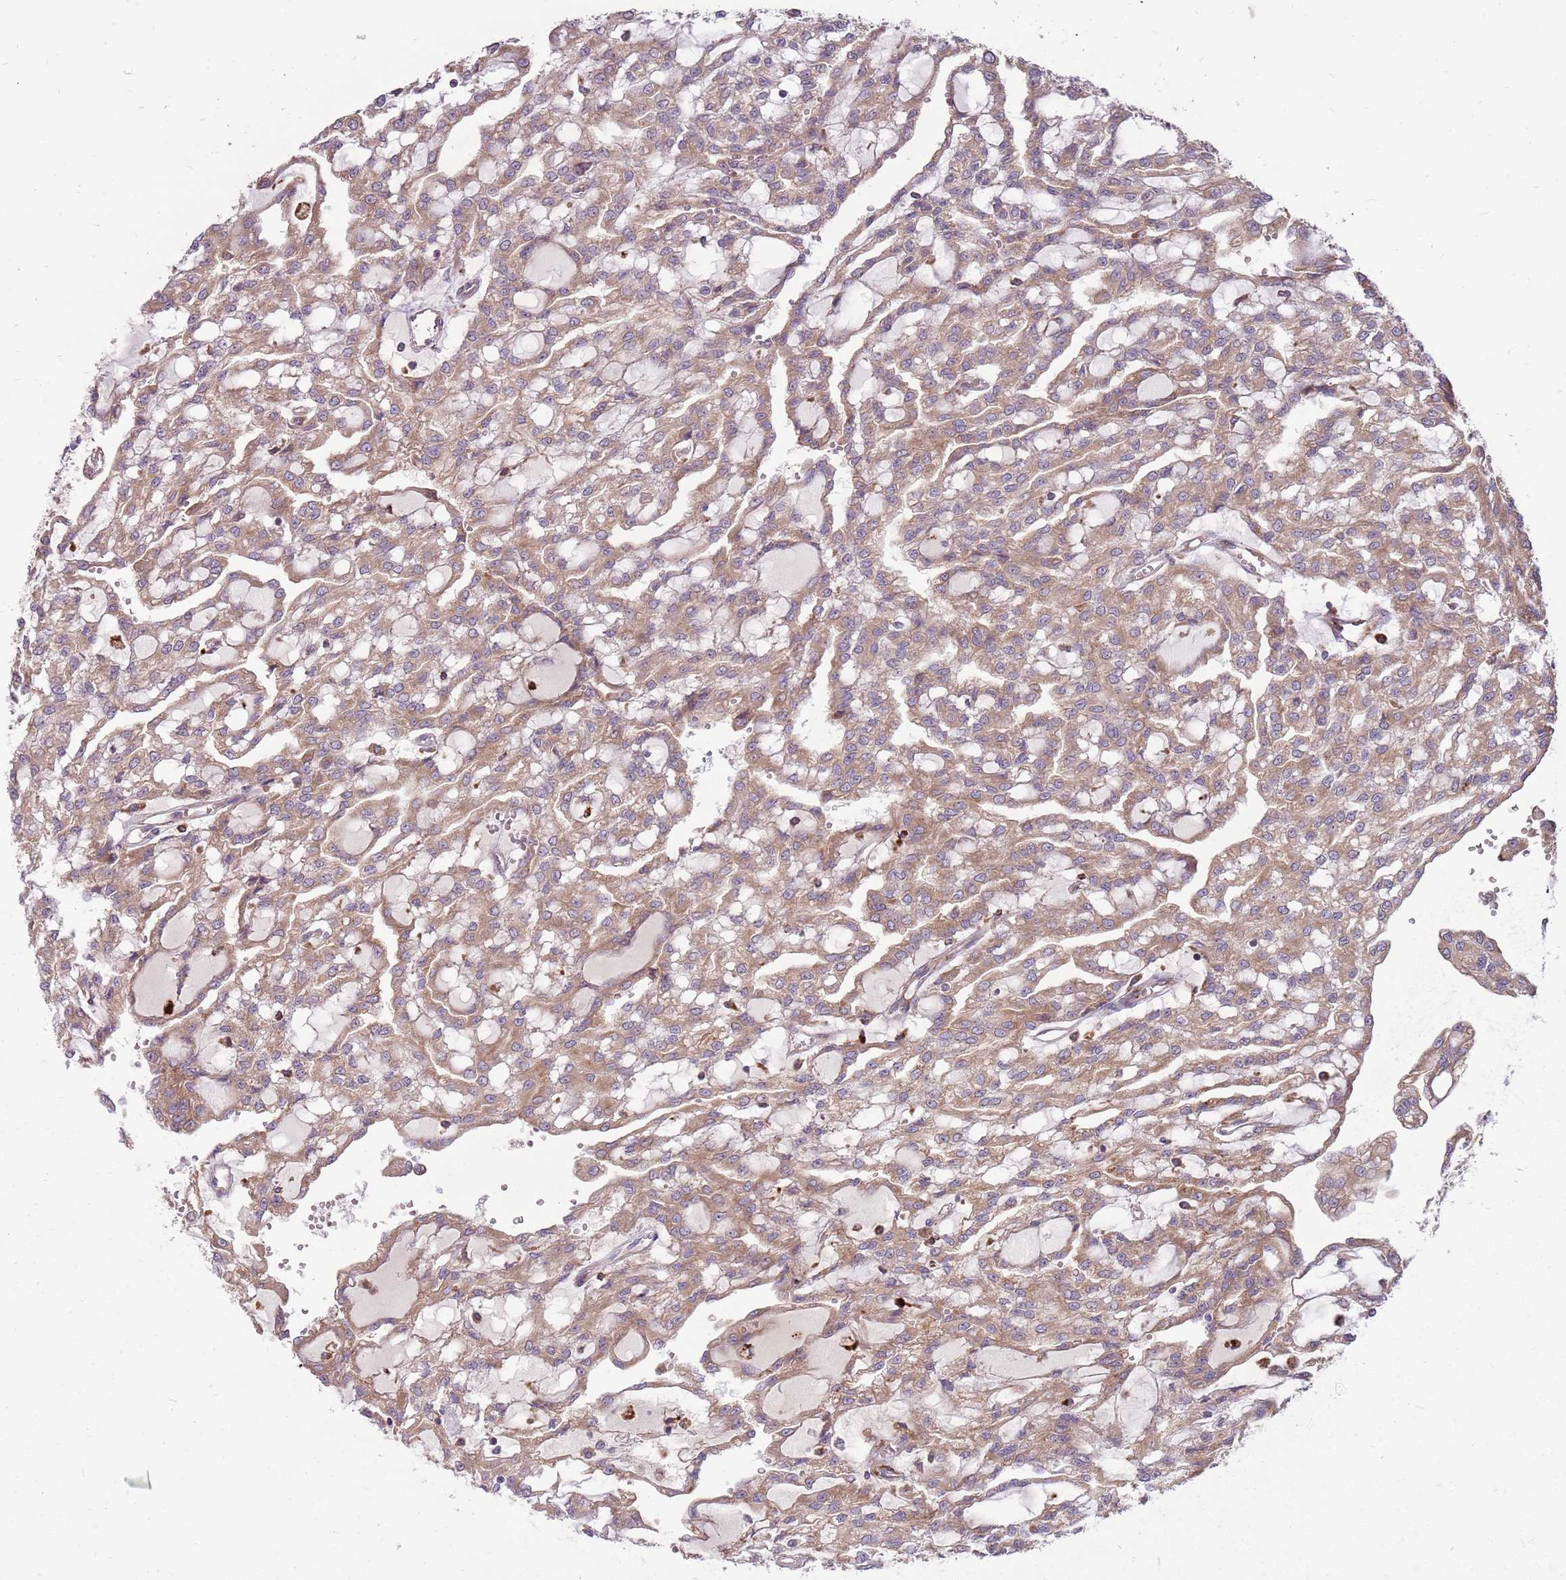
{"staining": {"intensity": "moderate", "quantity": ">75%", "location": "cytoplasmic/membranous"}, "tissue": "renal cancer", "cell_type": "Tumor cells", "image_type": "cancer", "snomed": [{"axis": "morphology", "description": "Adenocarcinoma, NOS"}, {"axis": "topography", "description": "Kidney"}], "caption": "Adenocarcinoma (renal) stained with a protein marker exhibits moderate staining in tumor cells.", "gene": "PPP1R27", "patient": {"sex": "male", "age": 63}}